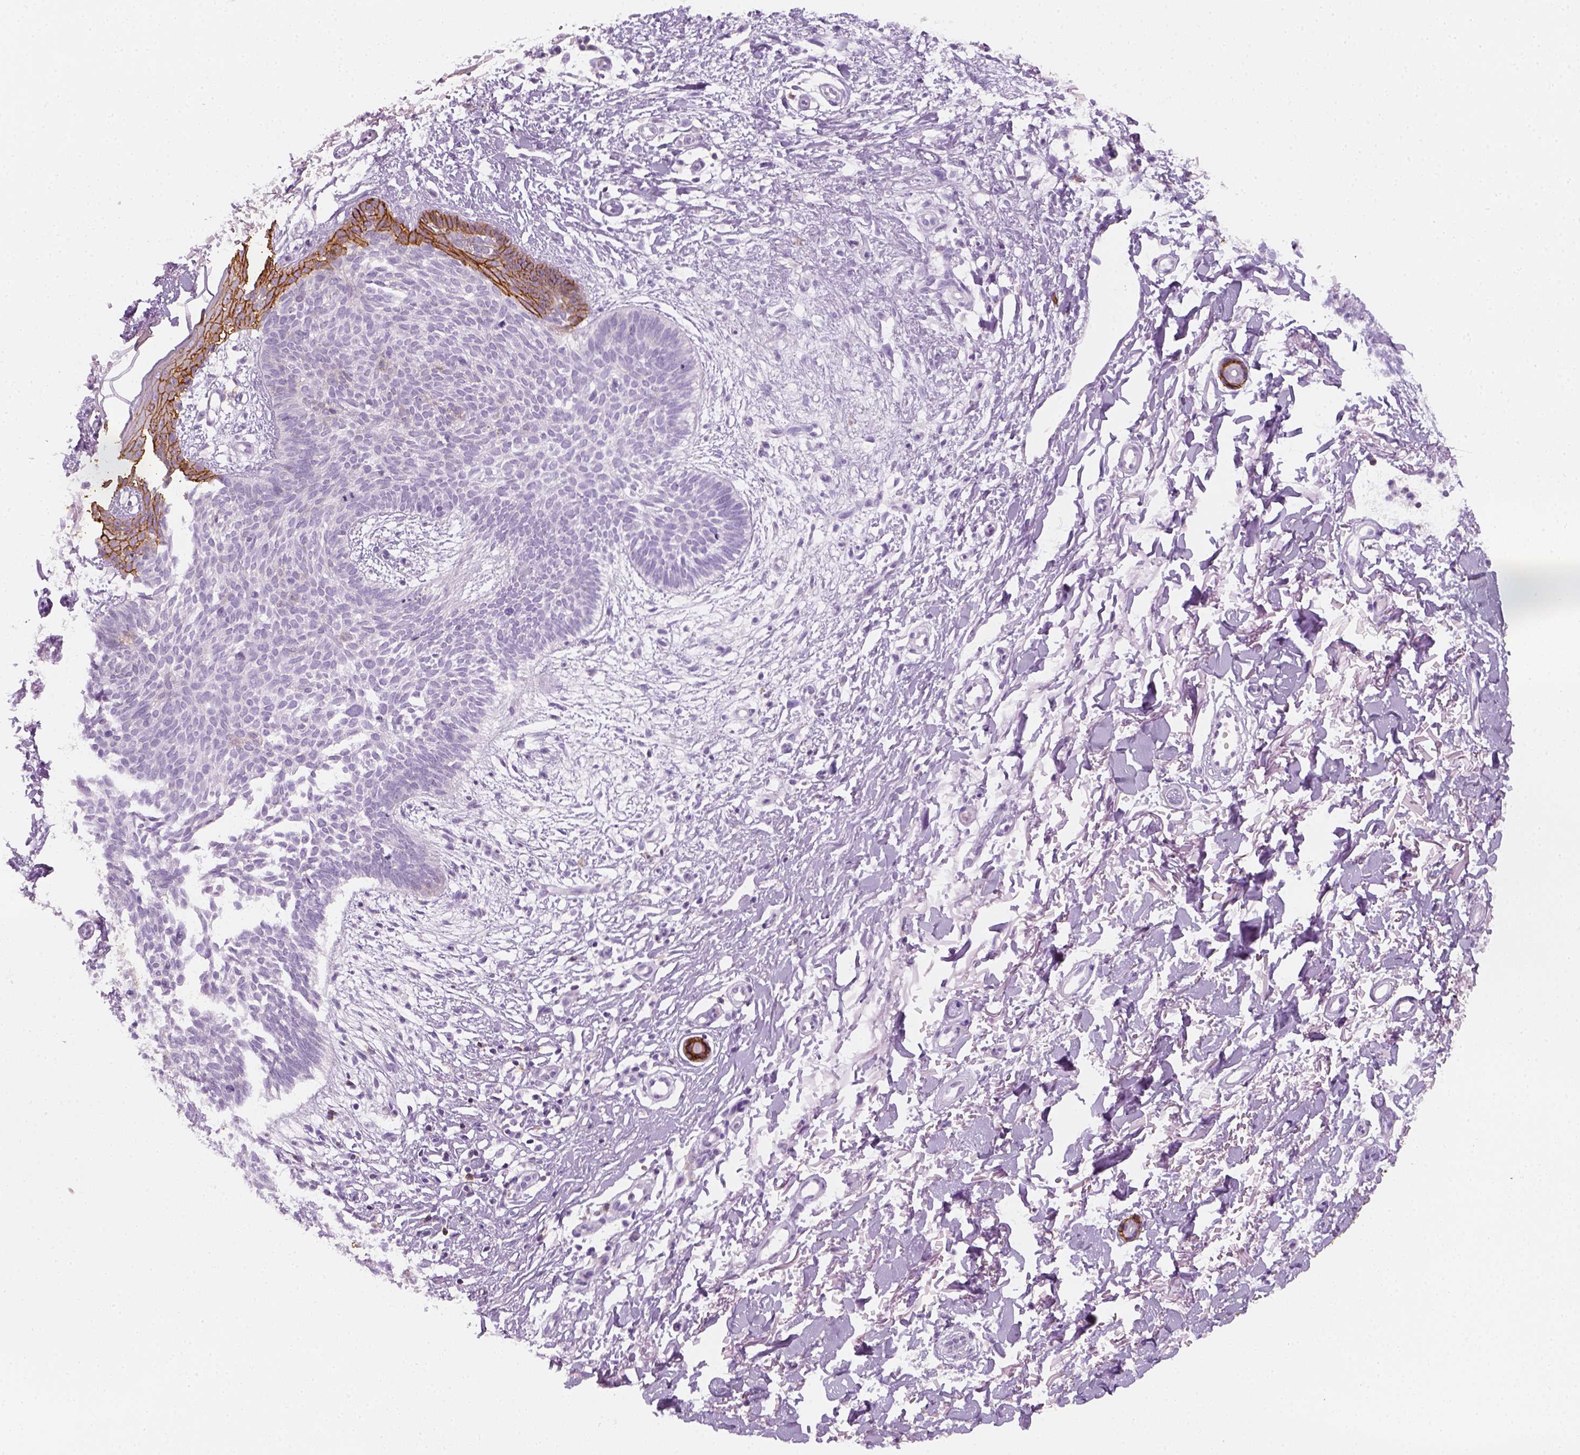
{"staining": {"intensity": "negative", "quantity": "none", "location": "none"}, "tissue": "skin cancer", "cell_type": "Tumor cells", "image_type": "cancer", "snomed": [{"axis": "morphology", "description": "Basal cell carcinoma"}, {"axis": "topography", "description": "Skin"}], "caption": "Immunohistochemistry (IHC) micrograph of skin cancer stained for a protein (brown), which exhibits no staining in tumor cells.", "gene": "AQP3", "patient": {"sex": "female", "age": 84}}